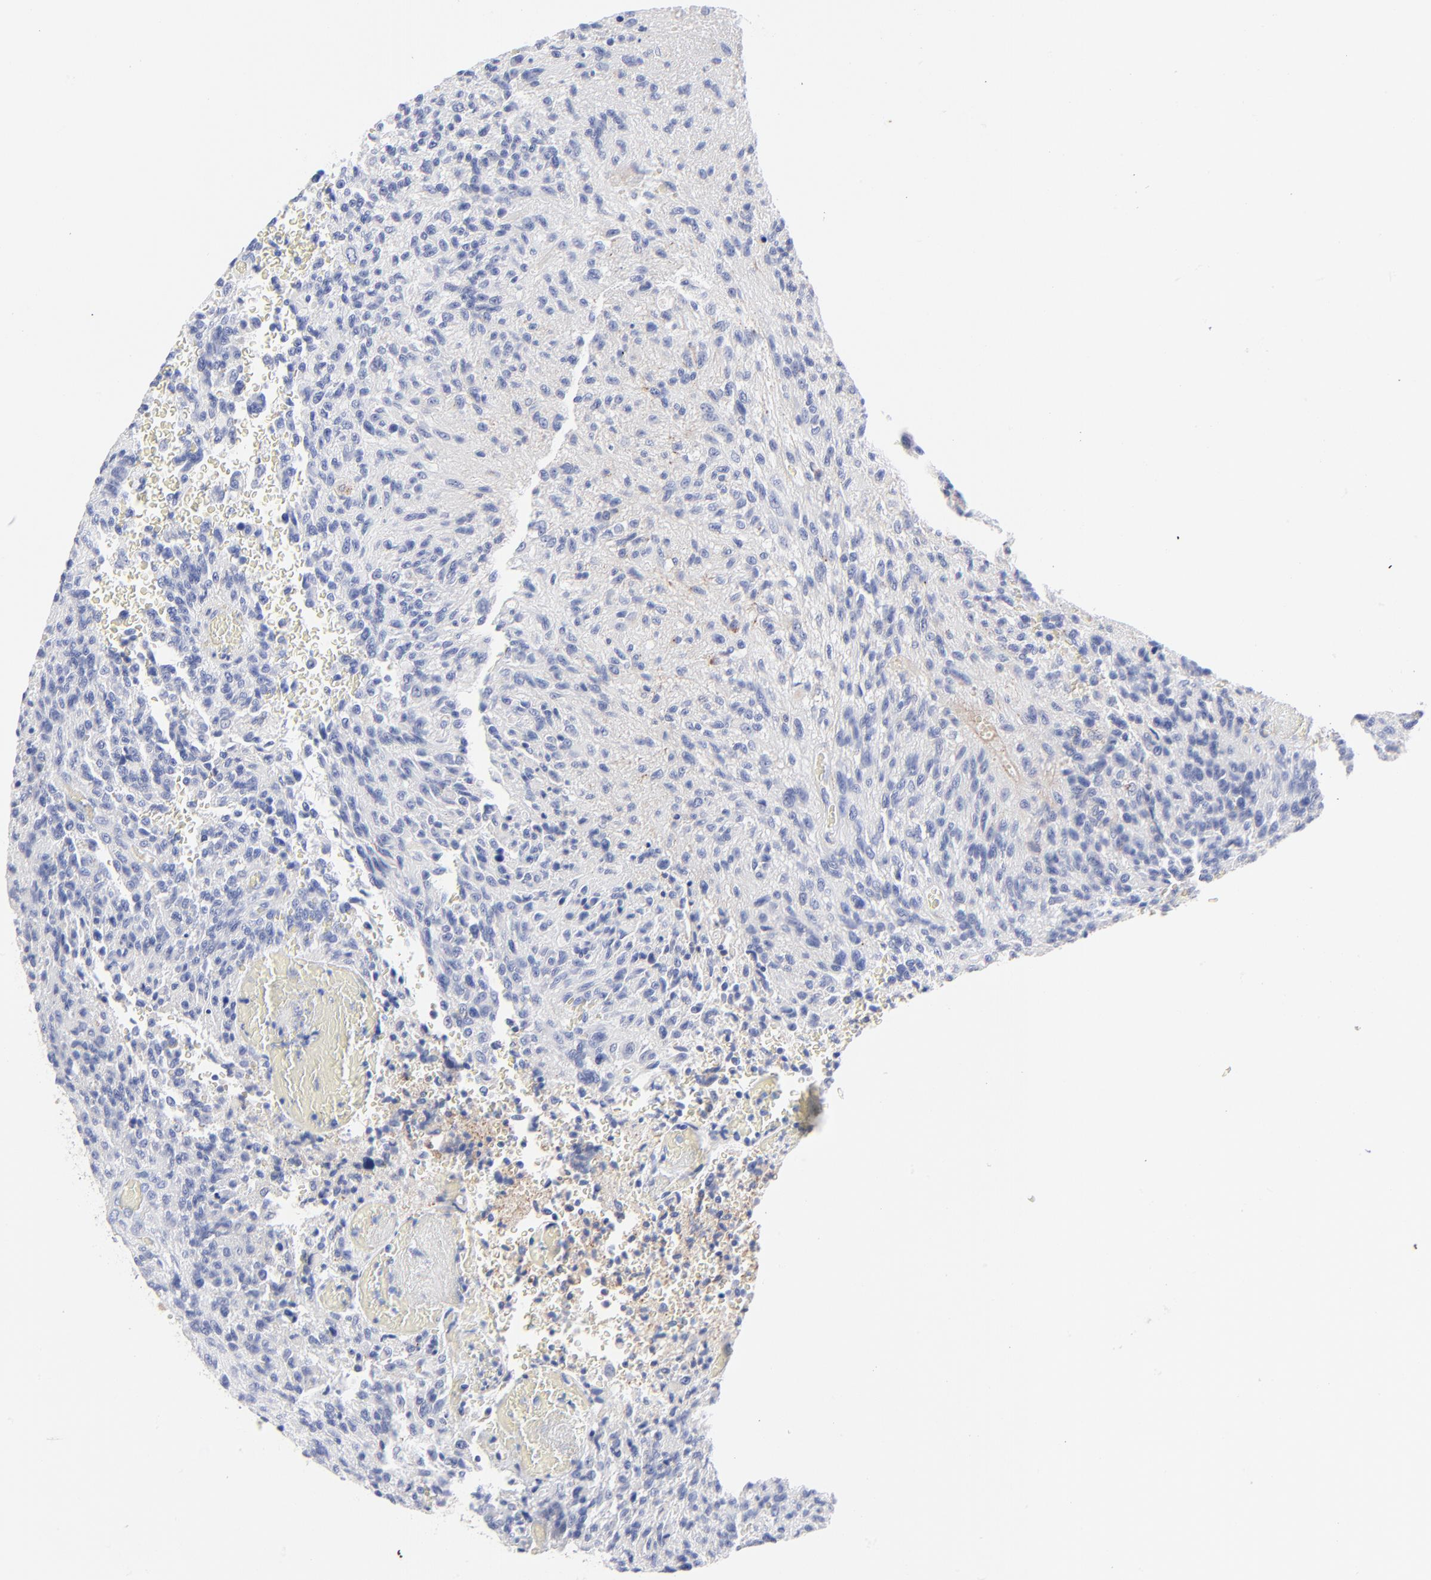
{"staining": {"intensity": "weak", "quantity": "25%-75%", "location": "cytoplasmic/membranous"}, "tissue": "glioma", "cell_type": "Tumor cells", "image_type": "cancer", "snomed": [{"axis": "morphology", "description": "Normal tissue, NOS"}, {"axis": "morphology", "description": "Glioma, malignant, High grade"}, {"axis": "topography", "description": "Cerebral cortex"}], "caption": "High-grade glioma (malignant) was stained to show a protein in brown. There is low levels of weak cytoplasmic/membranous positivity in about 25%-75% of tumor cells.", "gene": "FBLN2", "patient": {"sex": "male", "age": 56}}